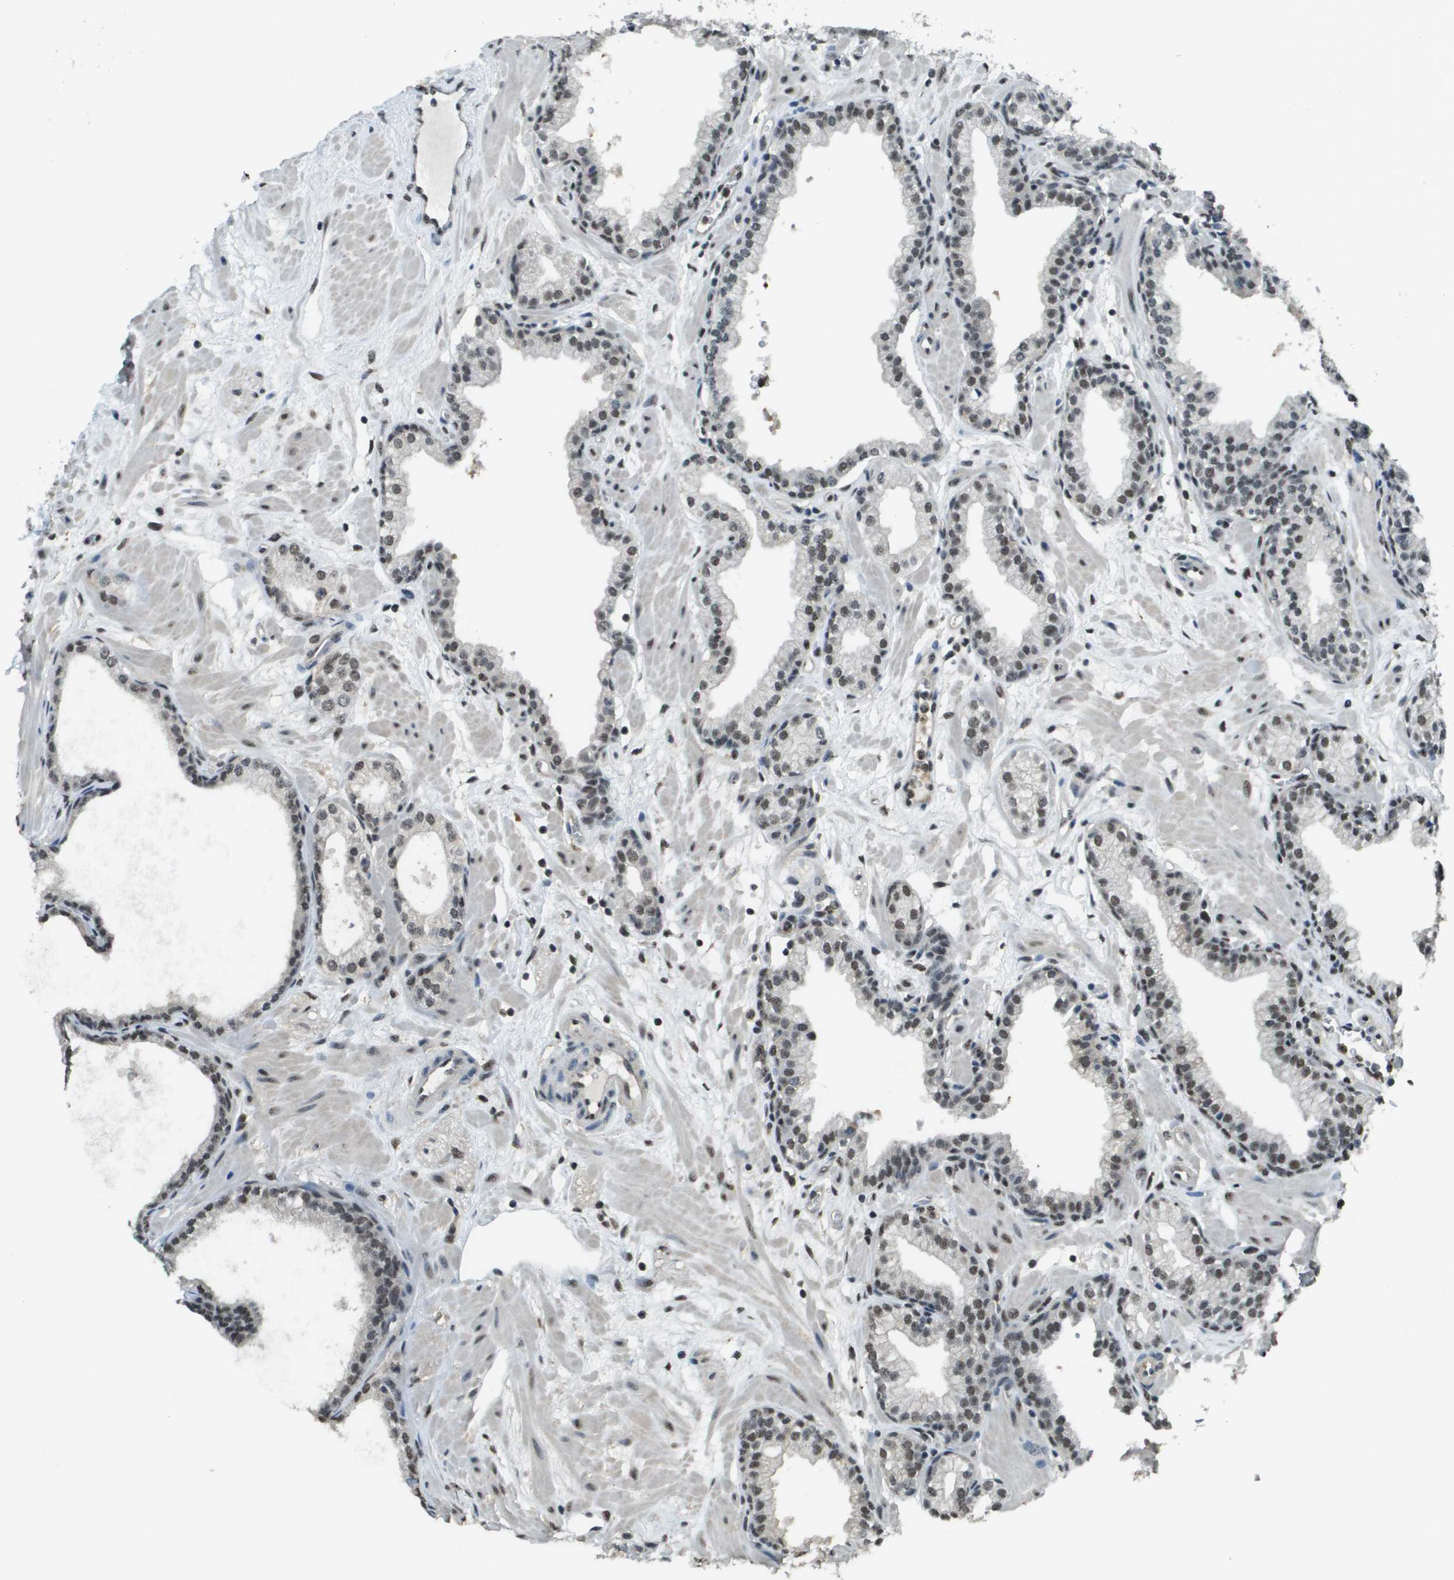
{"staining": {"intensity": "weak", "quantity": ">75%", "location": "nuclear"}, "tissue": "prostate", "cell_type": "Glandular cells", "image_type": "normal", "snomed": [{"axis": "morphology", "description": "Normal tissue, NOS"}, {"axis": "morphology", "description": "Urothelial carcinoma, Low grade"}, {"axis": "topography", "description": "Urinary bladder"}, {"axis": "topography", "description": "Prostate"}], "caption": "A micrograph of prostate stained for a protein reveals weak nuclear brown staining in glandular cells.", "gene": "SP100", "patient": {"sex": "male", "age": 60}}